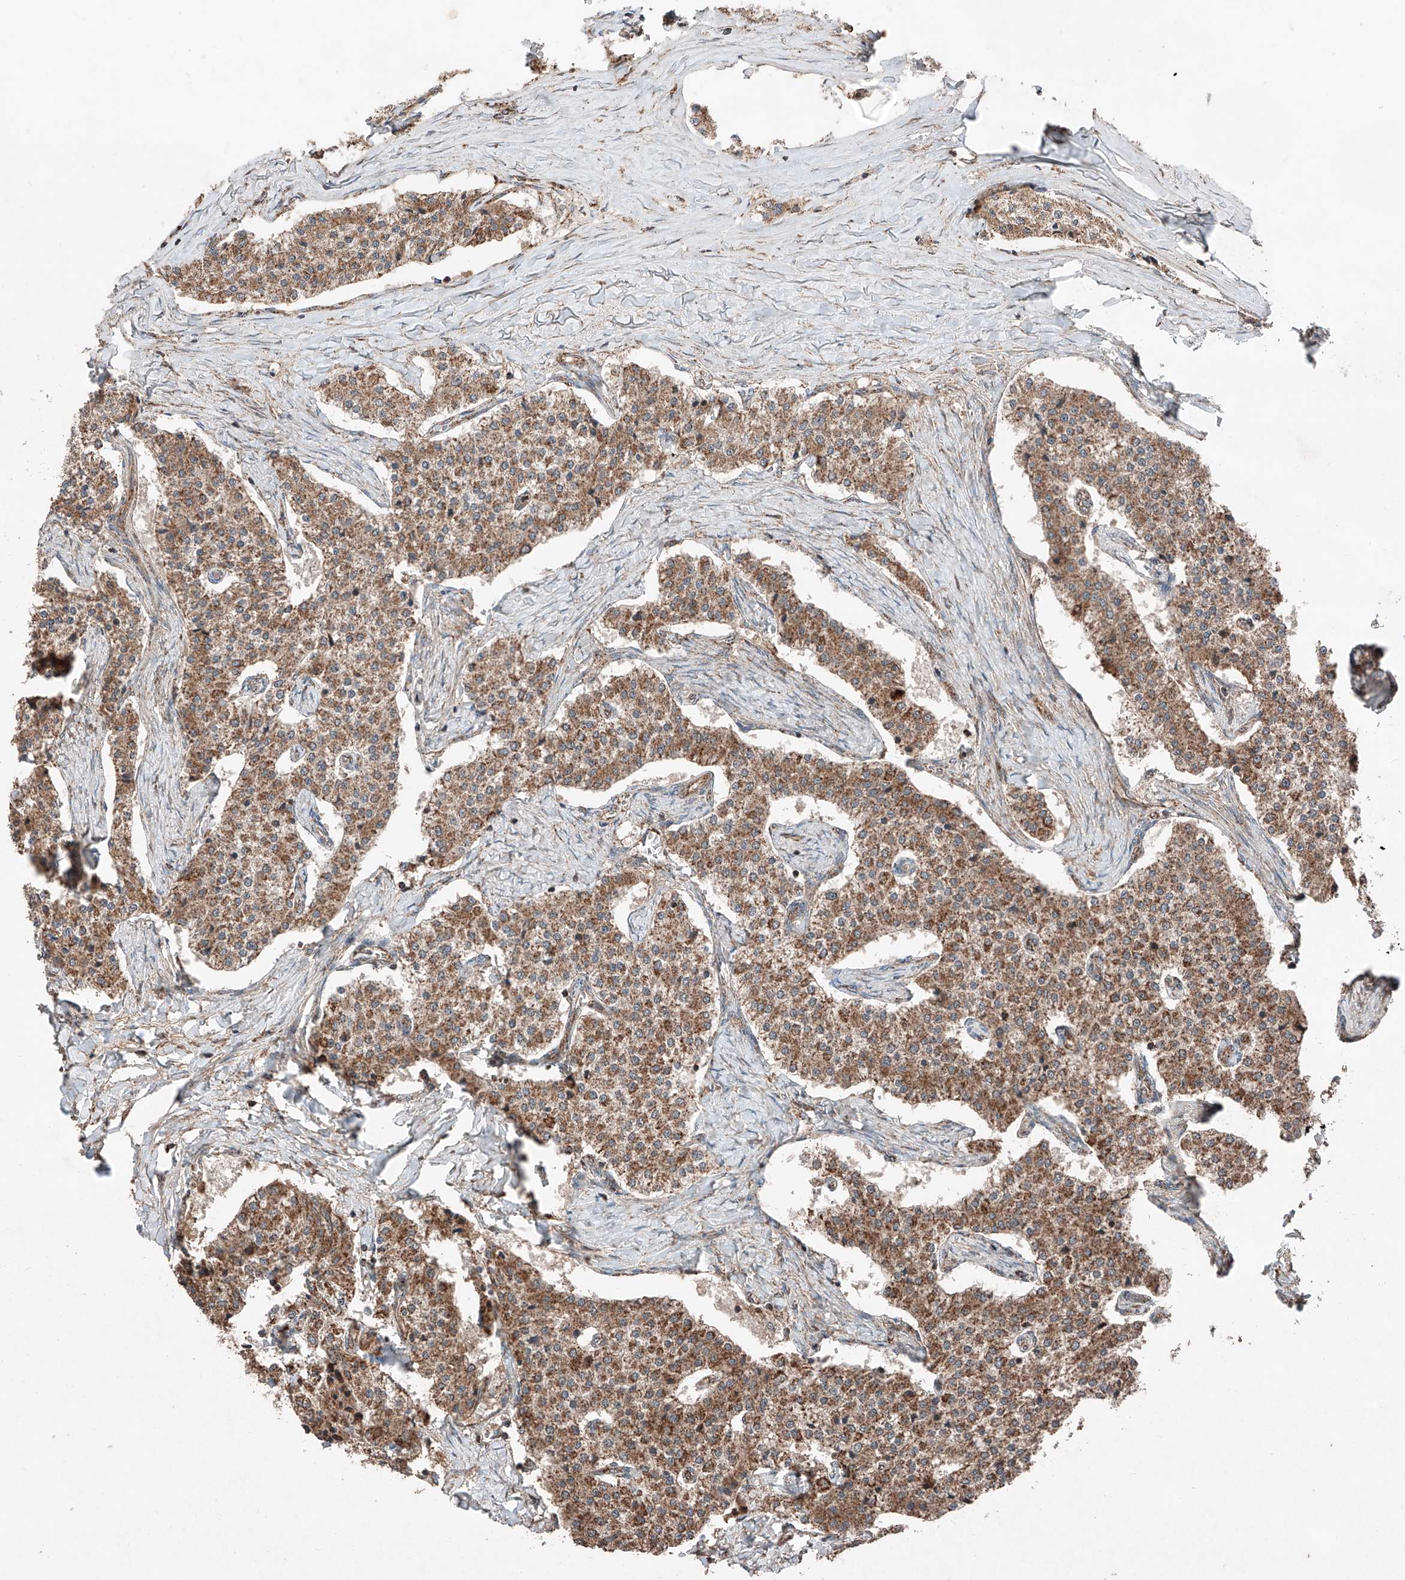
{"staining": {"intensity": "moderate", "quantity": ">75%", "location": "cytoplasmic/membranous"}, "tissue": "carcinoid", "cell_type": "Tumor cells", "image_type": "cancer", "snomed": [{"axis": "morphology", "description": "Carcinoid, malignant, NOS"}, {"axis": "topography", "description": "Colon"}], "caption": "Immunohistochemical staining of human malignant carcinoid demonstrates moderate cytoplasmic/membranous protein expression in about >75% of tumor cells.", "gene": "ZSCAN29", "patient": {"sex": "female", "age": 52}}